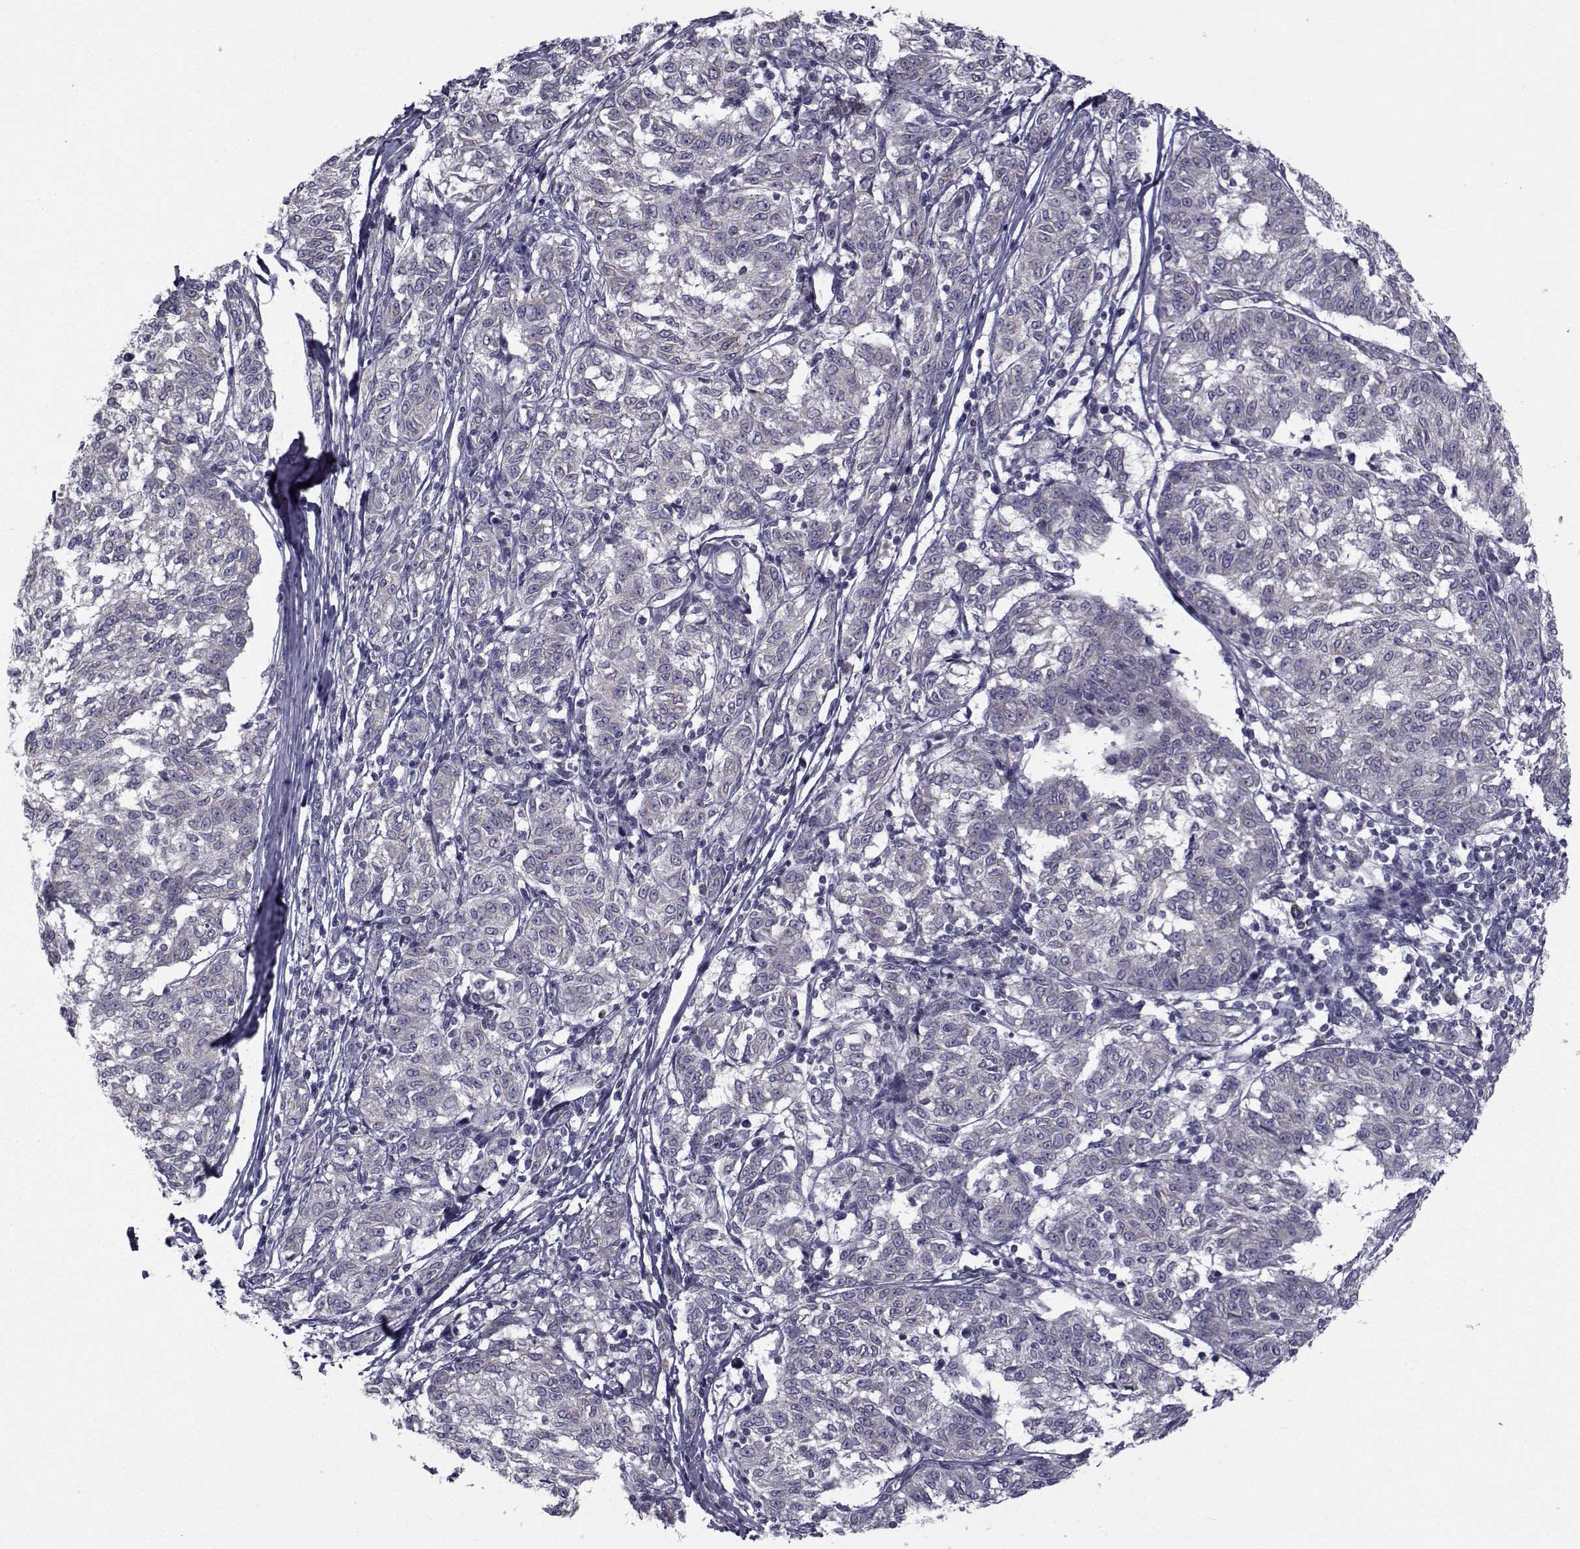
{"staining": {"intensity": "negative", "quantity": "none", "location": "none"}, "tissue": "melanoma", "cell_type": "Tumor cells", "image_type": "cancer", "snomed": [{"axis": "morphology", "description": "Malignant melanoma, NOS"}, {"axis": "topography", "description": "Skin"}], "caption": "High power microscopy micrograph of an immunohistochemistry photomicrograph of melanoma, revealing no significant positivity in tumor cells. The staining was performed using DAB to visualize the protein expression in brown, while the nuclei were stained in blue with hematoxylin (Magnification: 20x).", "gene": "ANGPT1", "patient": {"sex": "female", "age": 72}}